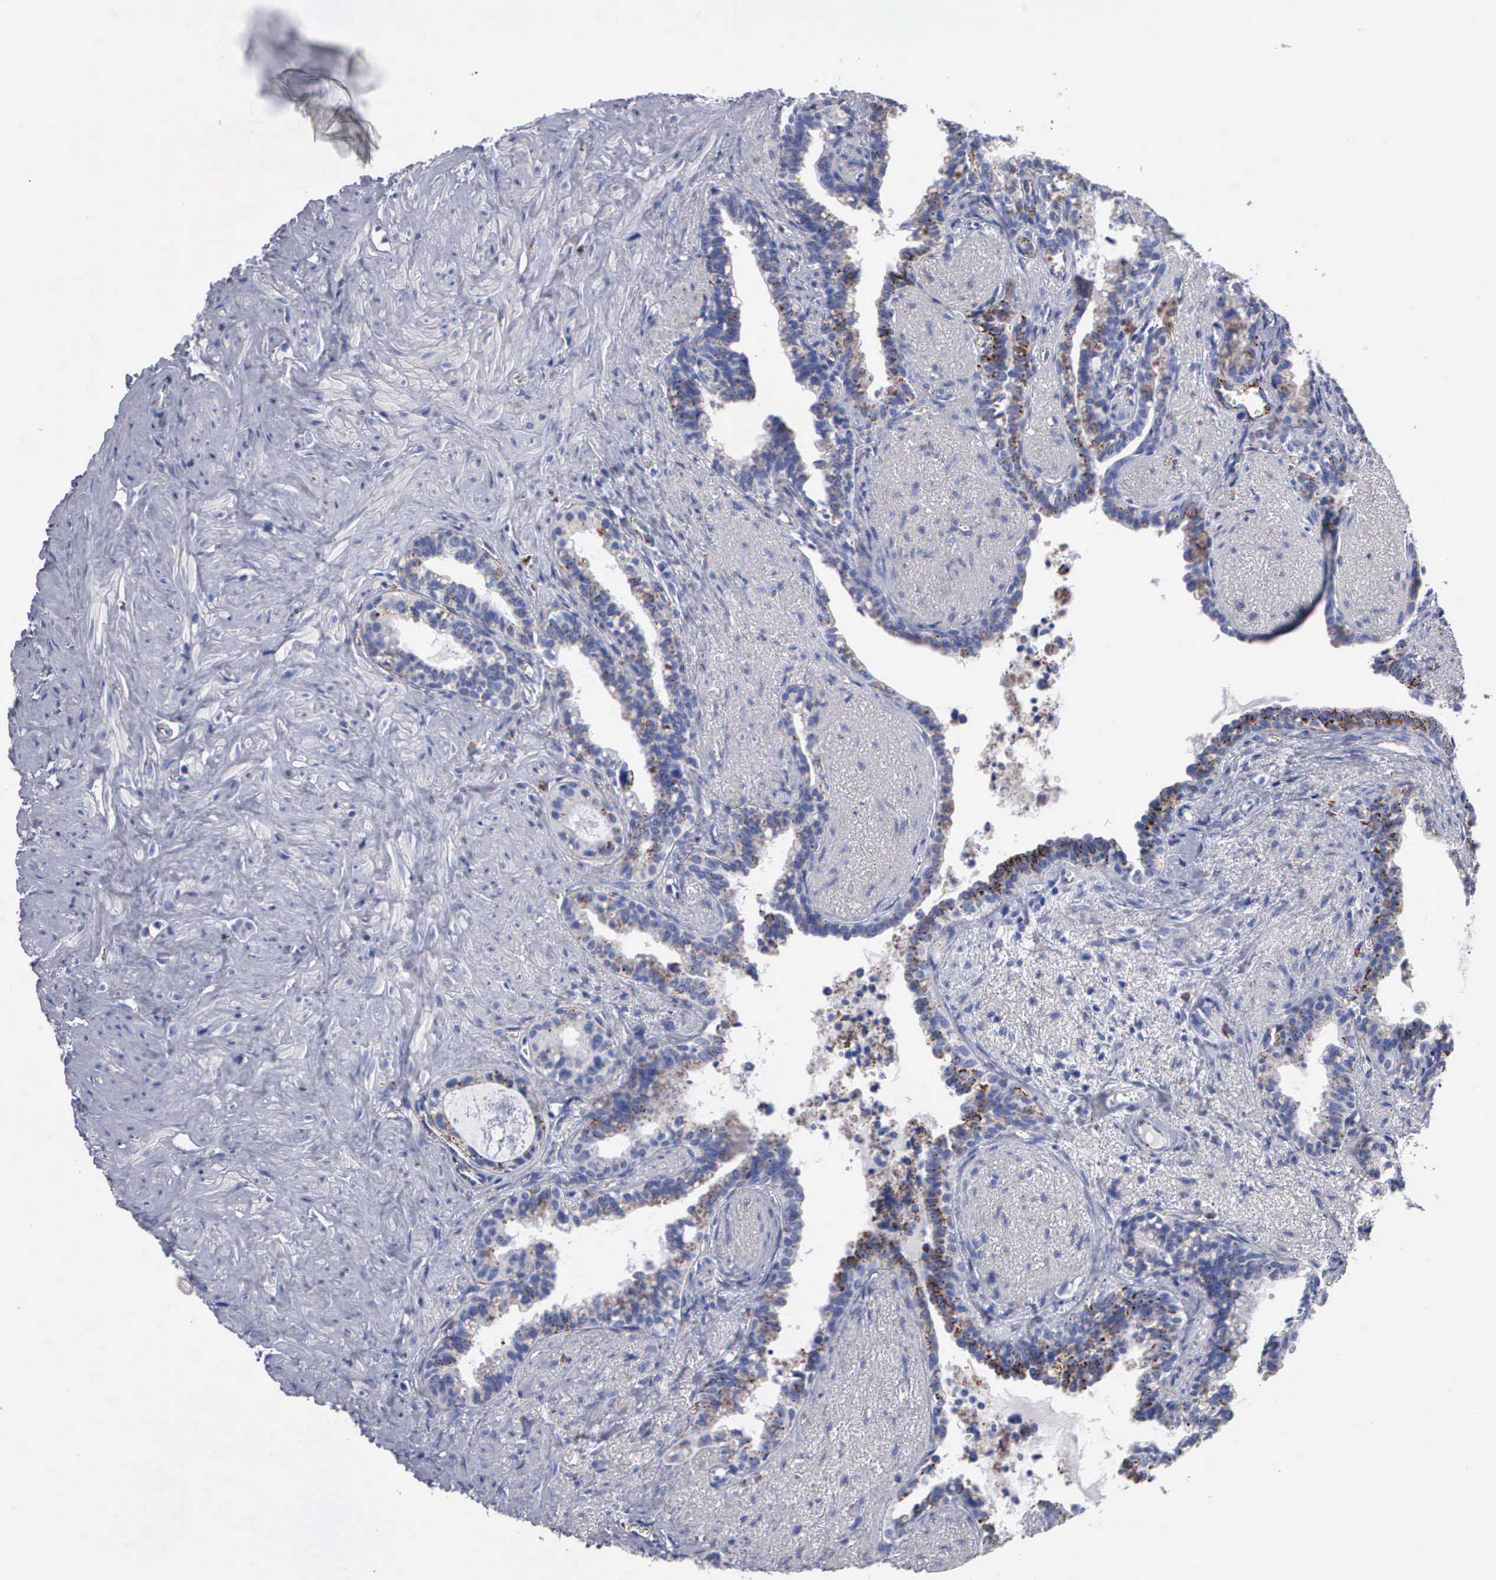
{"staining": {"intensity": "strong", "quantity": "25%-75%", "location": "cytoplasmic/membranous"}, "tissue": "seminal vesicle", "cell_type": "Glandular cells", "image_type": "normal", "snomed": [{"axis": "morphology", "description": "Normal tissue, NOS"}, {"axis": "topography", "description": "Seminal veicle"}], "caption": "Immunohistochemistry (IHC) staining of unremarkable seminal vesicle, which reveals high levels of strong cytoplasmic/membranous positivity in about 25%-75% of glandular cells indicating strong cytoplasmic/membranous protein staining. The staining was performed using DAB (brown) for protein detection and nuclei were counterstained in hematoxylin (blue).", "gene": "CTSL", "patient": {"sex": "male", "age": 60}}